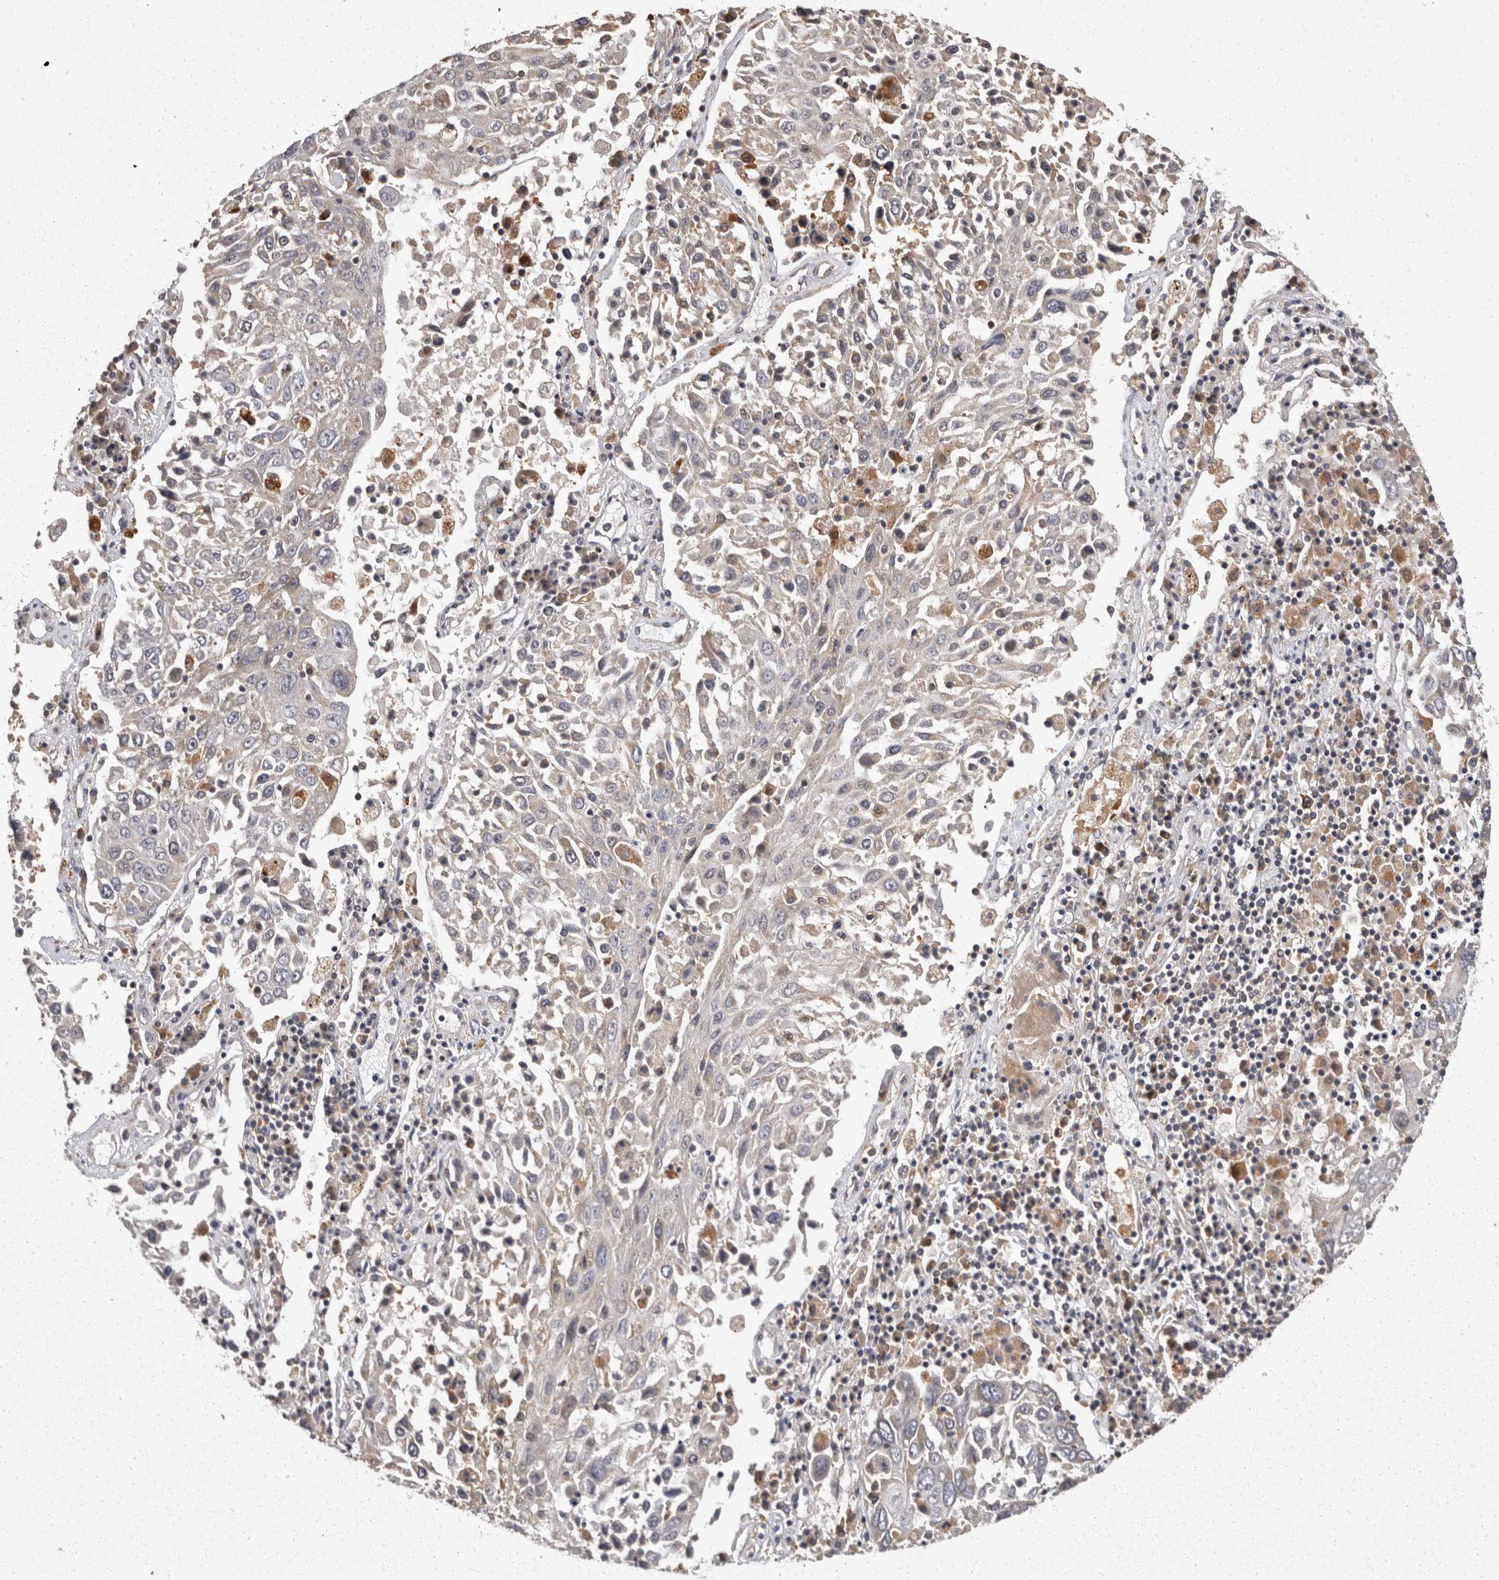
{"staining": {"intensity": "negative", "quantity": "none", "location": "none"}, "tissue": "lung cancer", "cell_type": "Tumor cells", "image_type": "cancer", "snomed": [{"axis": "morphology", "description": "Squamous cell carcinoma, NOS"}, {"axis": "topography", "description": "Lung"}], "caption": "Immunohistochemical staining of lung cancer (squamous cell carcinoma) shows no significant expression in tumor cells.", "gene": "ACAT2", "patient": {"sex": "male", "age": 65}}